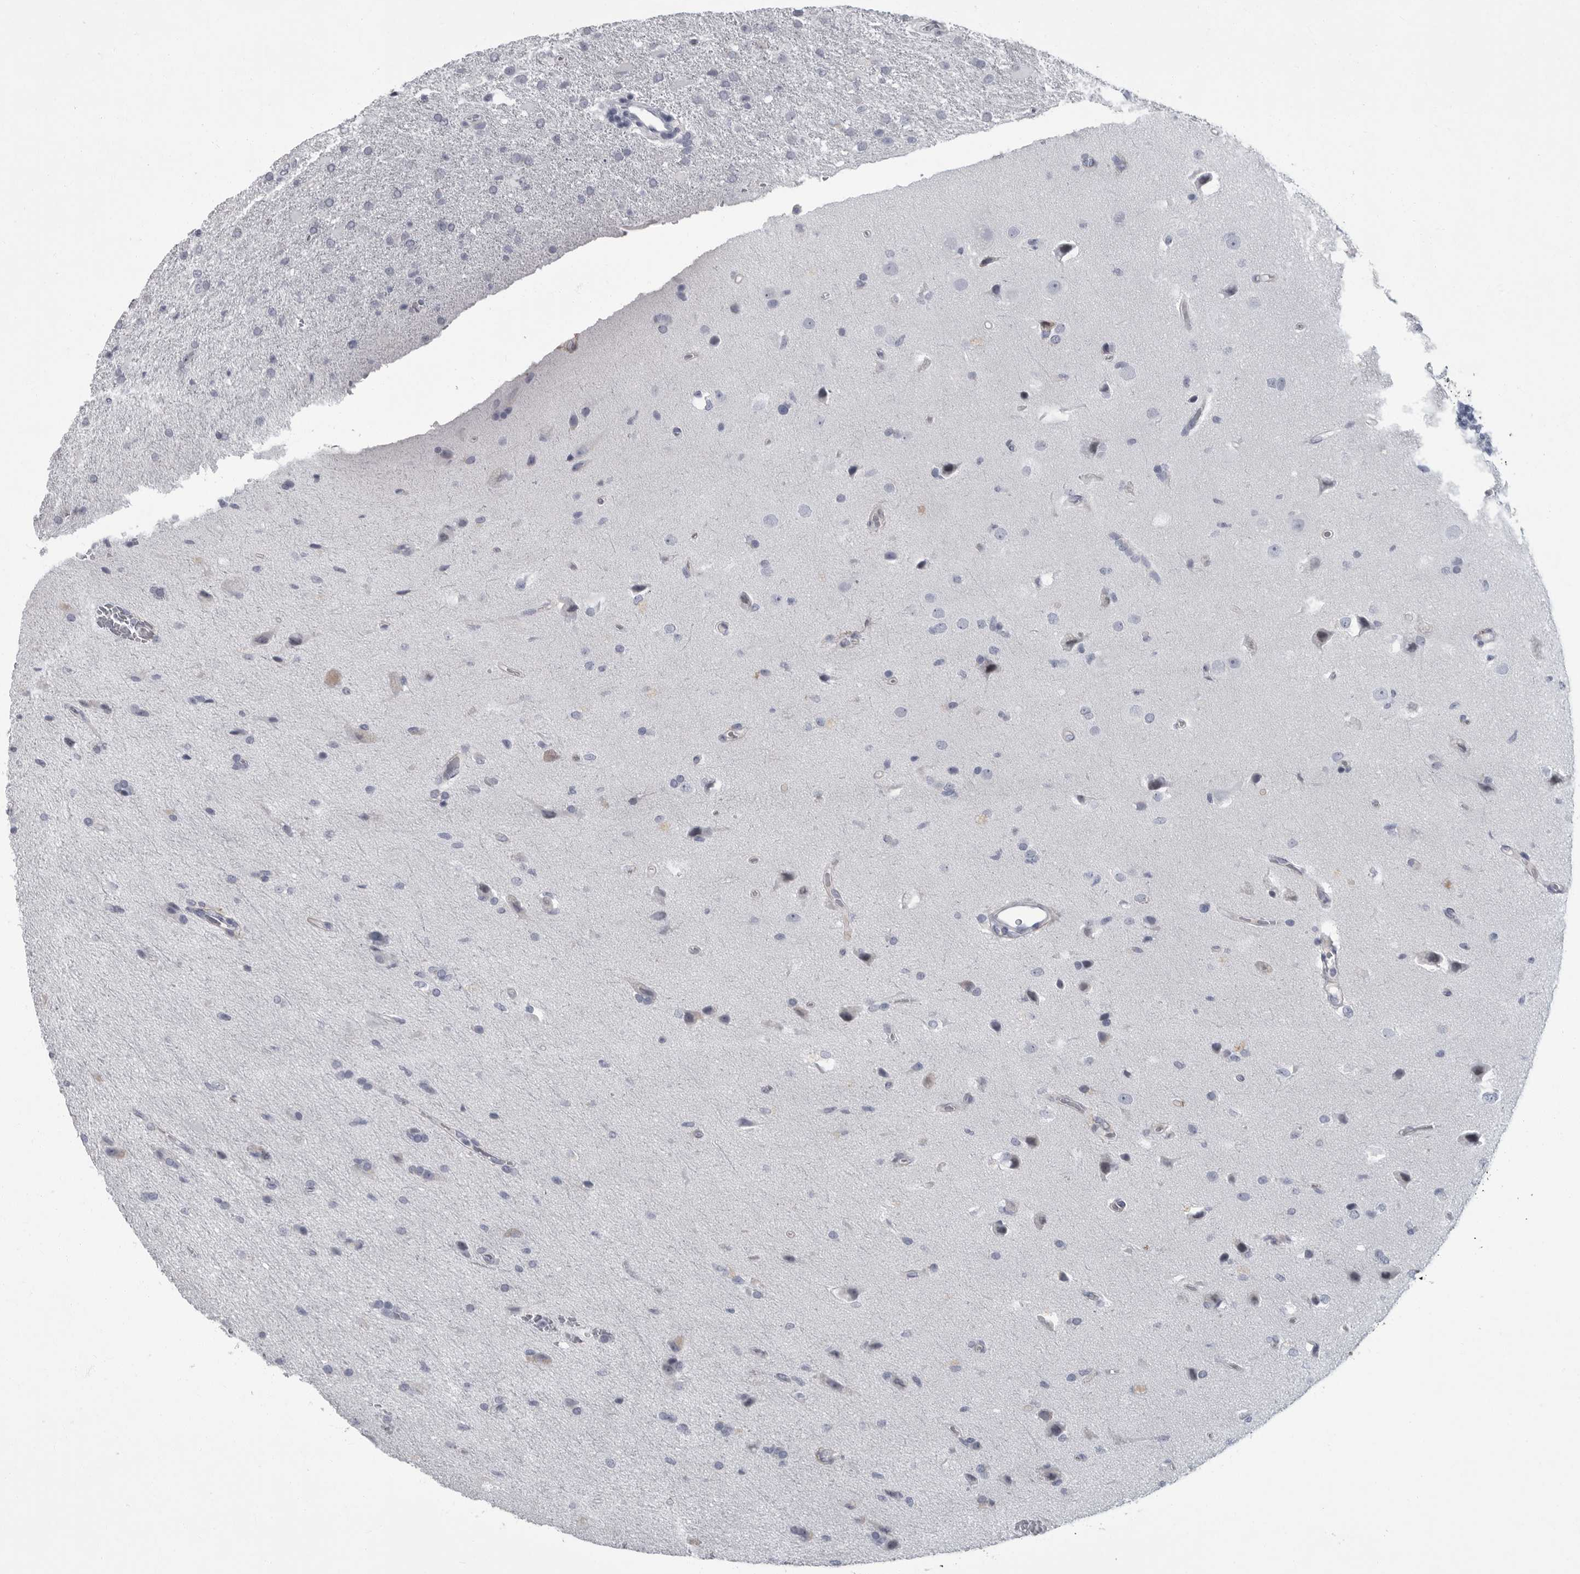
{"staining": {"intensity": "negative", "quantity": "none", "location": "none"}, "tissue": "glioma", "cell_type": "Tumor cells", "image_type": "cancer", "snomed": [{"axis": "morphology", "description": "Glioma, malignant, High grade"}, {"axis": "topography", "description": "Brain"}], "caption": "High magnification brightfield microscopy of glioma stained with DAB (3,3'-diaminobenzidine) (brown) and counterstained with hematoxylin (blue): tumor cells show no significant expression.", "gene": "SLC25A39", "patient": {"sex": "female", "age": 57}}